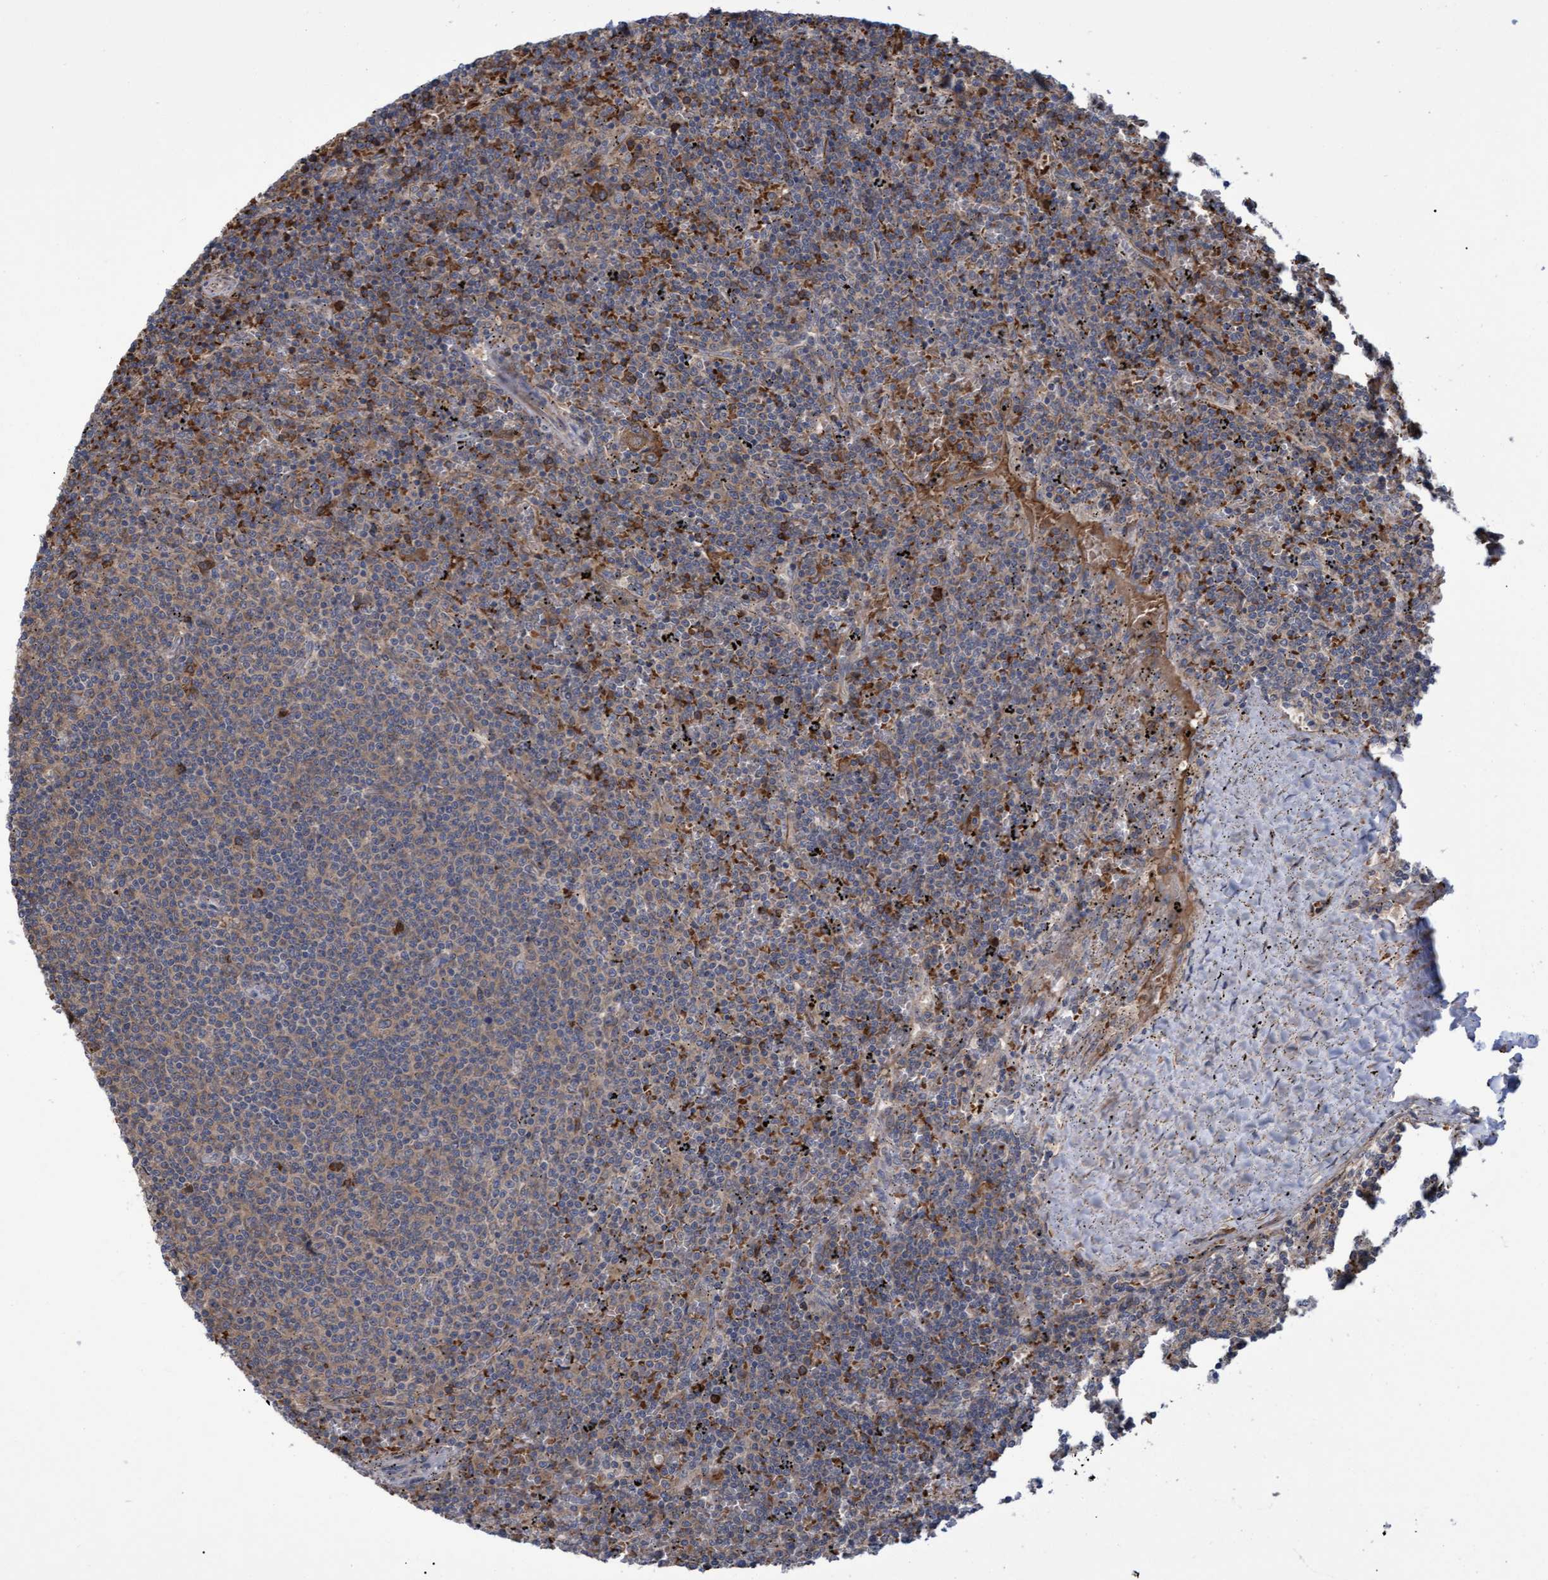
{"staining": {"intensity": "weak", "quantity": ">75%", "location": "cytoplasmic/membranous"}, "tissue": "lymphoma", "cell_type": "Tumor cells", "image_type": "cancer", "snomed": [{"axis": "morphology", "description": "Malignant lymphoma, non-Hodgkin's type, Low grade"}, {"axis": "topography", "description": "Spleen"}], "caption": "Malignant lymphoma, non-Hodgkin's type (low-grade) stained for a protein demonstrates weak cytoplasmic/membranous positivity in tumor cells.", "gene": "NAA15", "patient": {"sex": "female", "age": 50}}